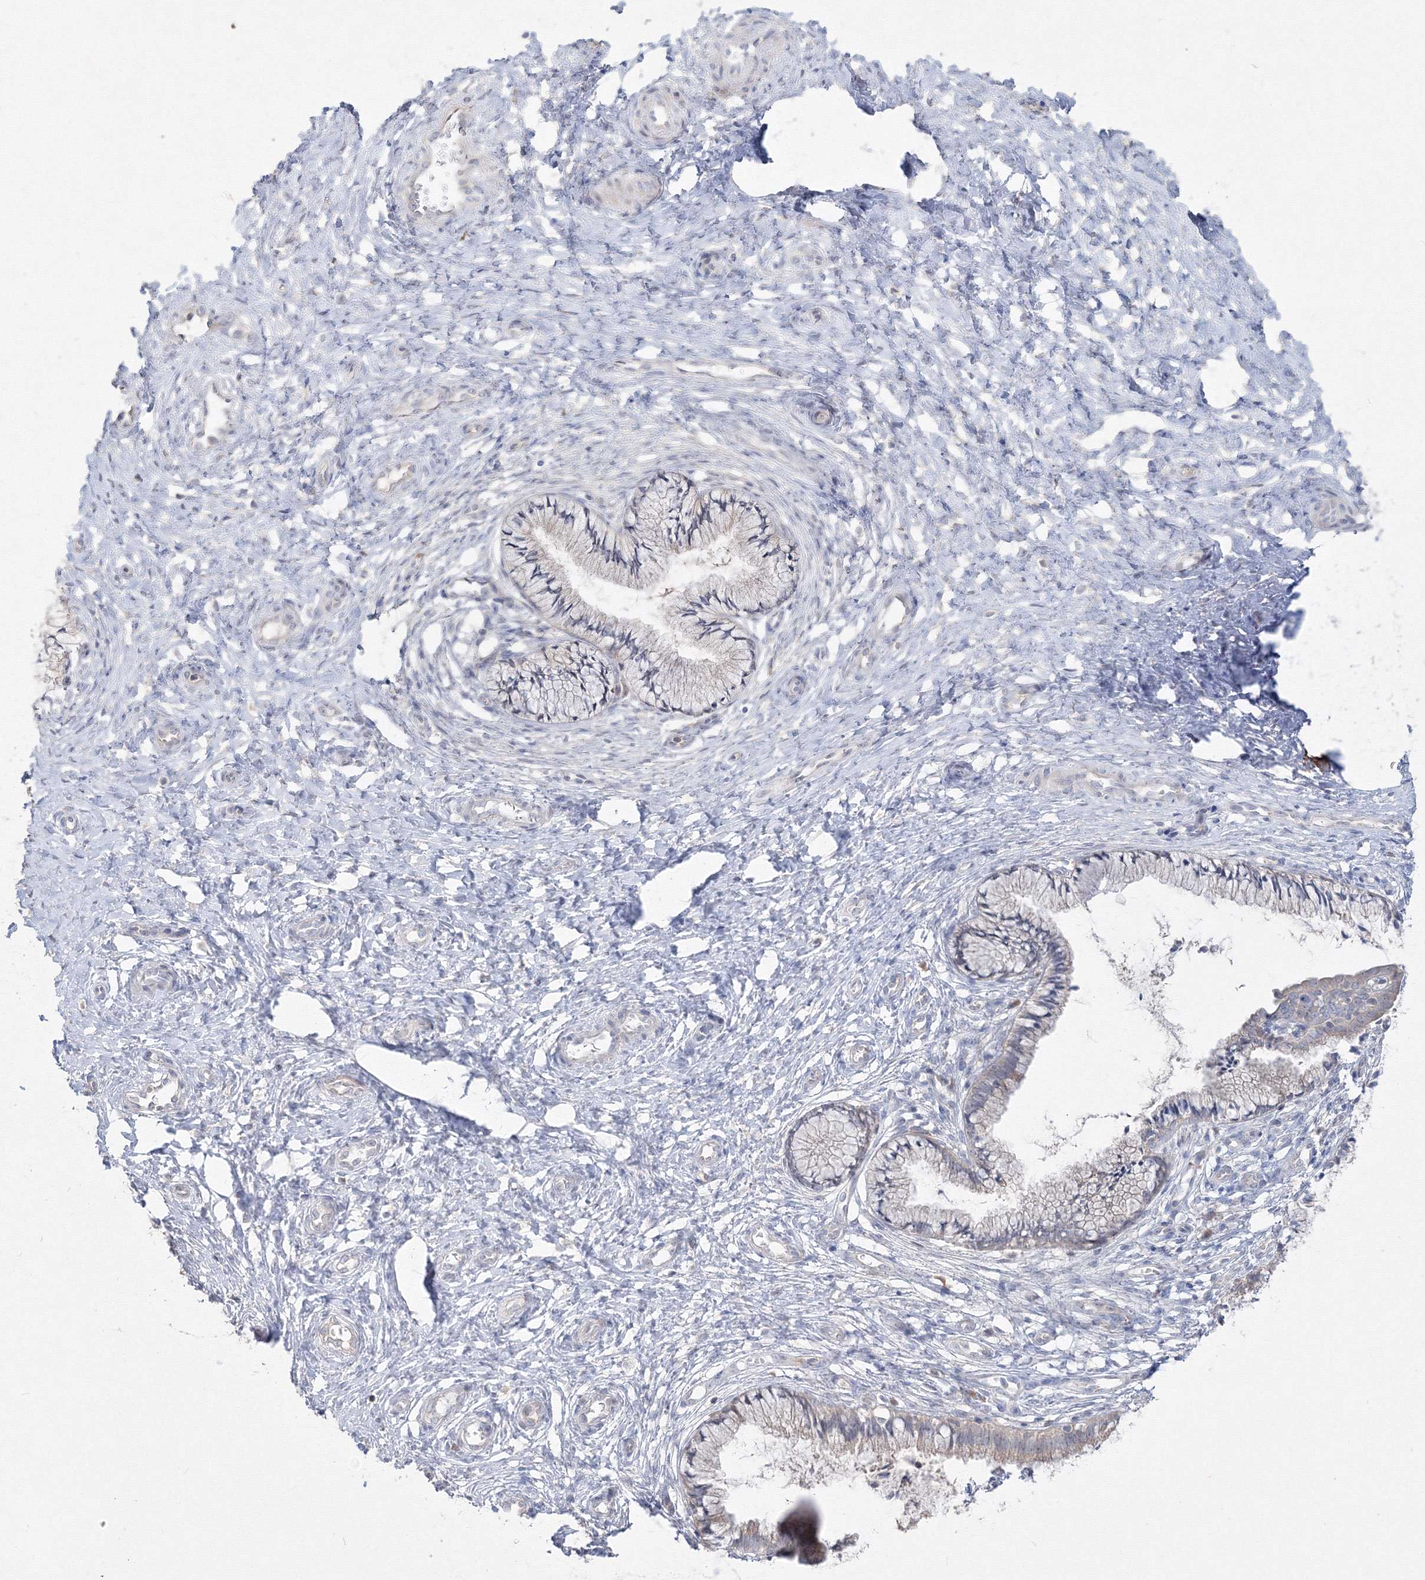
{"staining": {"intensity": "weak", "quantity": "<25%", "location": "cytoplasmic/membranous"}, "tissue": "cervix", "cell_type": "Glandular cells", "image_type": "normal", "snomed": [{"axis": "morphology", "description": "Normal tissue, NOS"}, {"axis": "topography", "description": "Cervix"}], "caption": "Immunohistochemistry micrograph of normal human cervix stained for a protein (brown), which displays no staining in glandular cells. (DAB immunohistochemistry visualized using brightfield microscopy, high magnification).", "gene": "FBXL8", "patient": {"sex": "female", "age": 36}}